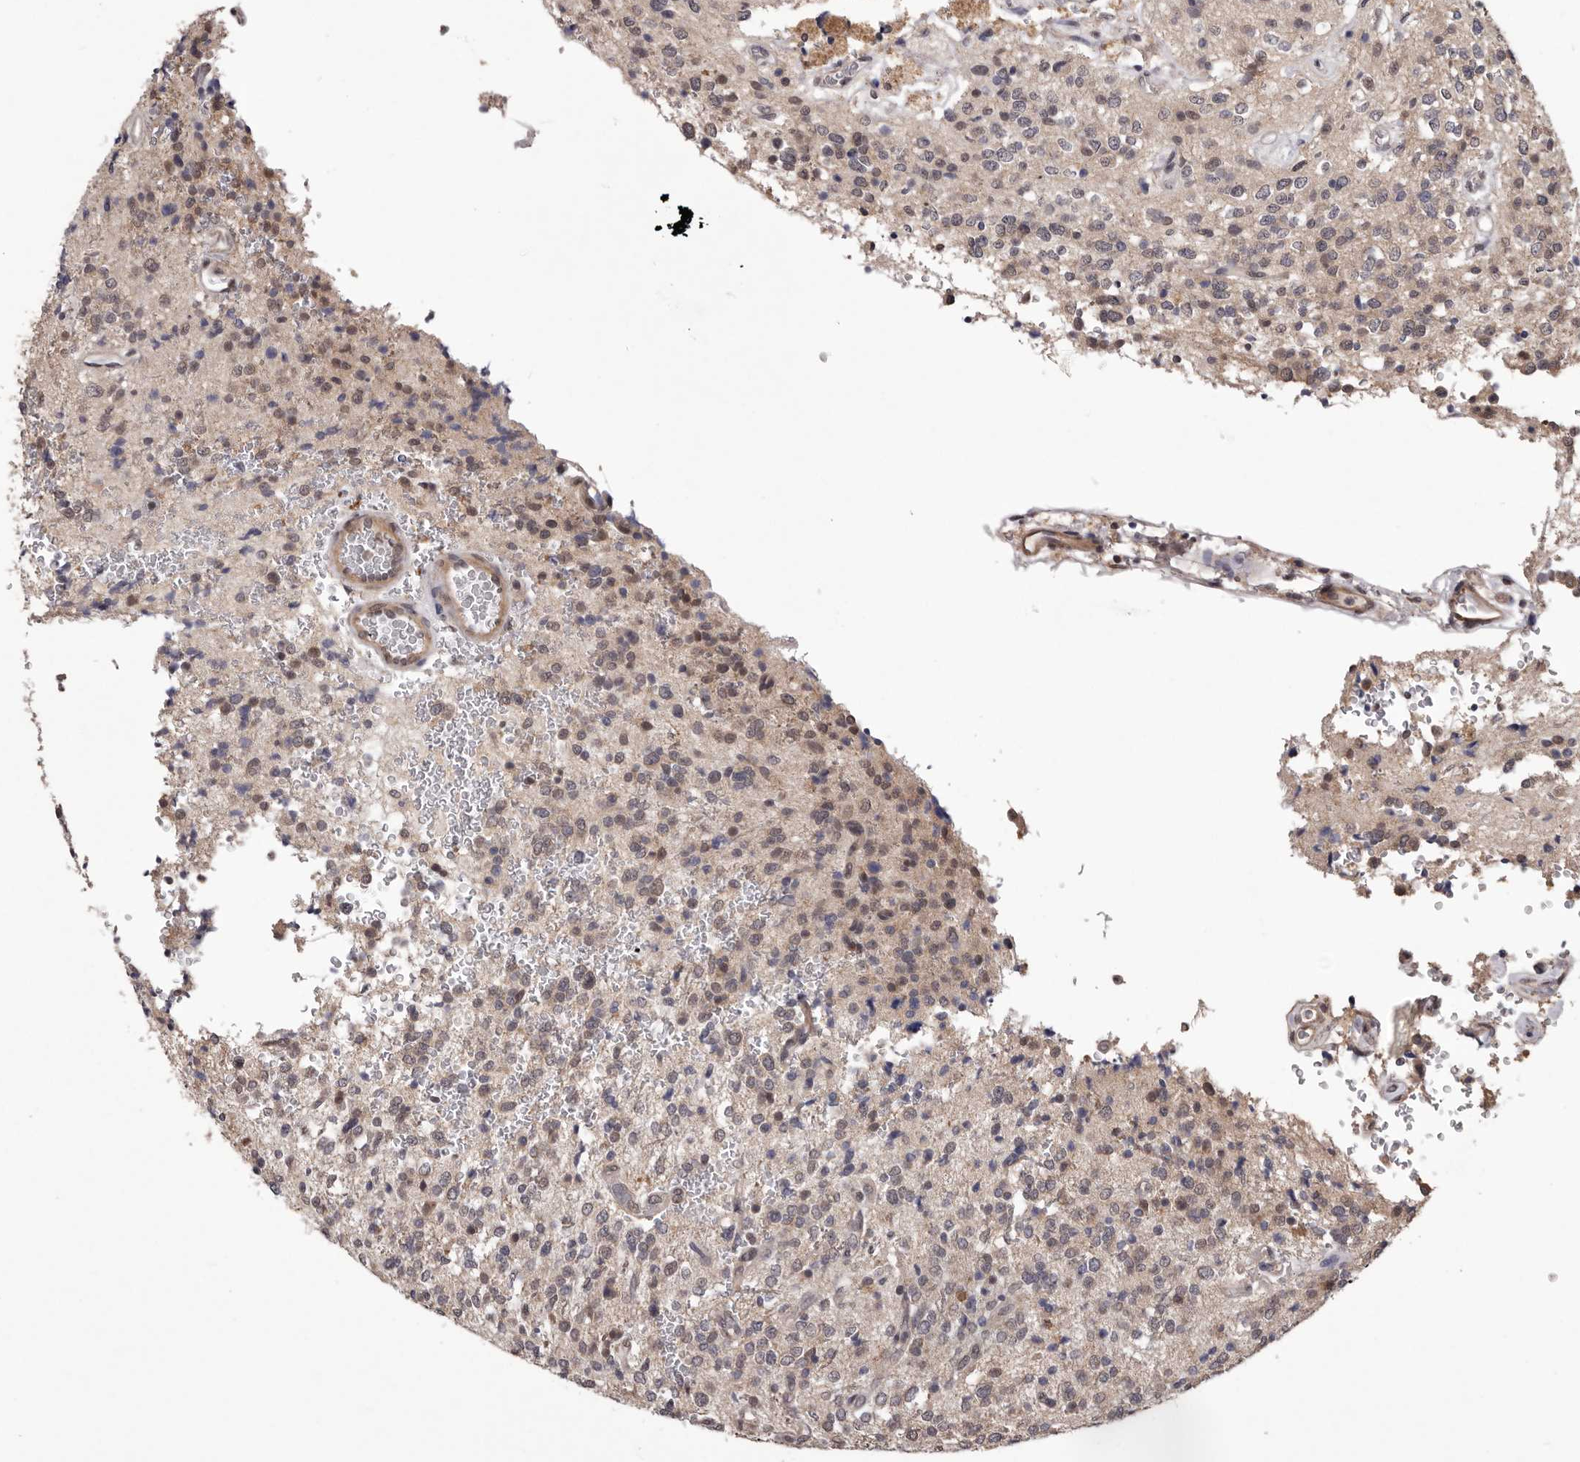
{"staining": {"intensity": "weak", "quantity": "25%-75%", "location": "cytoplasmic/membranous,nuclear"}, "tissue": "glioma", "cell_type": "Tumor cells", "image_type": "cancer", "snomed": [{"axis": "morphology", "description": "Glioma, malignant, High grade"}, {"axis": "topography", "description": "Brain"}], "caption": "This photomicrograph reveals IHC staining of human malignant high-grade glioma, with low weak cytoplasmic/membranous and nuclear staining in about 25%-75% of tumor cells.", "gene": "CELF3", "patient": {"sex": "male", "age": 34}}